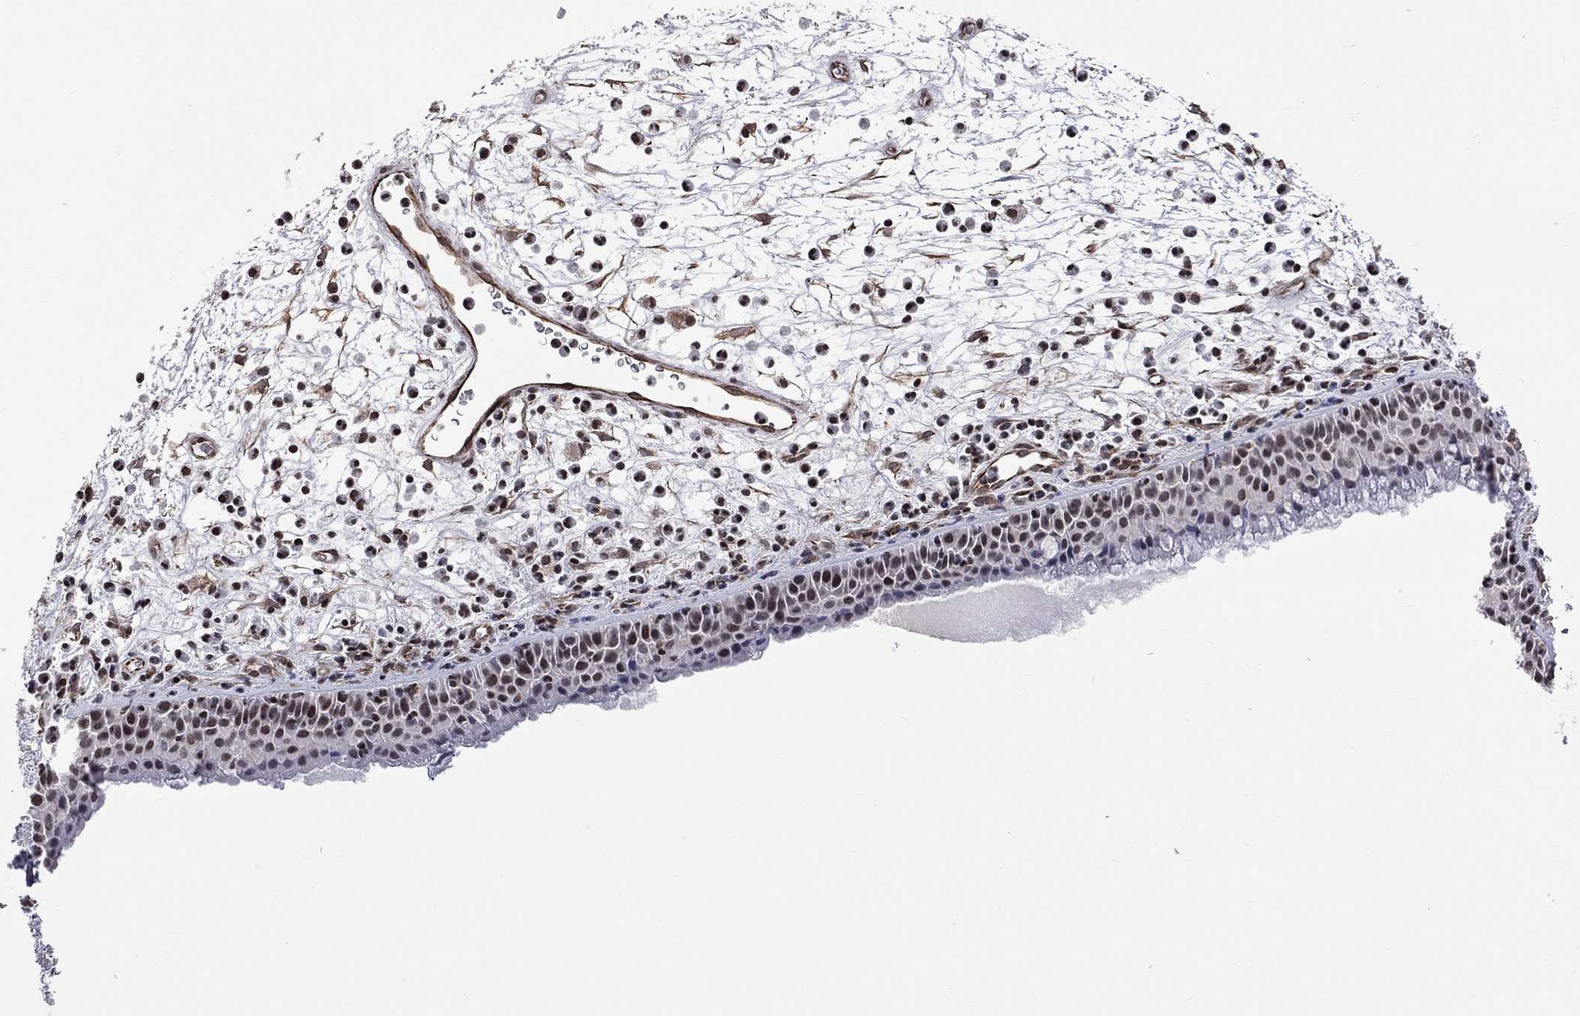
{"staining": {"intensity": "negative", "quantity": "none", "location": "none"}, "tissue": "nasopharynx", "cell_type": "Respiratory epithelial cells", "image_type": "normal", "snomed": [{"axis": "morphology", "description": "Normal tissue, NOS"}, {"axis": "topography", "description": "Nasopharynx"}], "caption": "Immunohistochemistry (IHC) image of benign human nasopharynx stained for a protein (brown), which displays no positivity in respiratory epithelial cells.", "gene": "MTNR1B", "patient": {"sex": "female", "age": 73}}